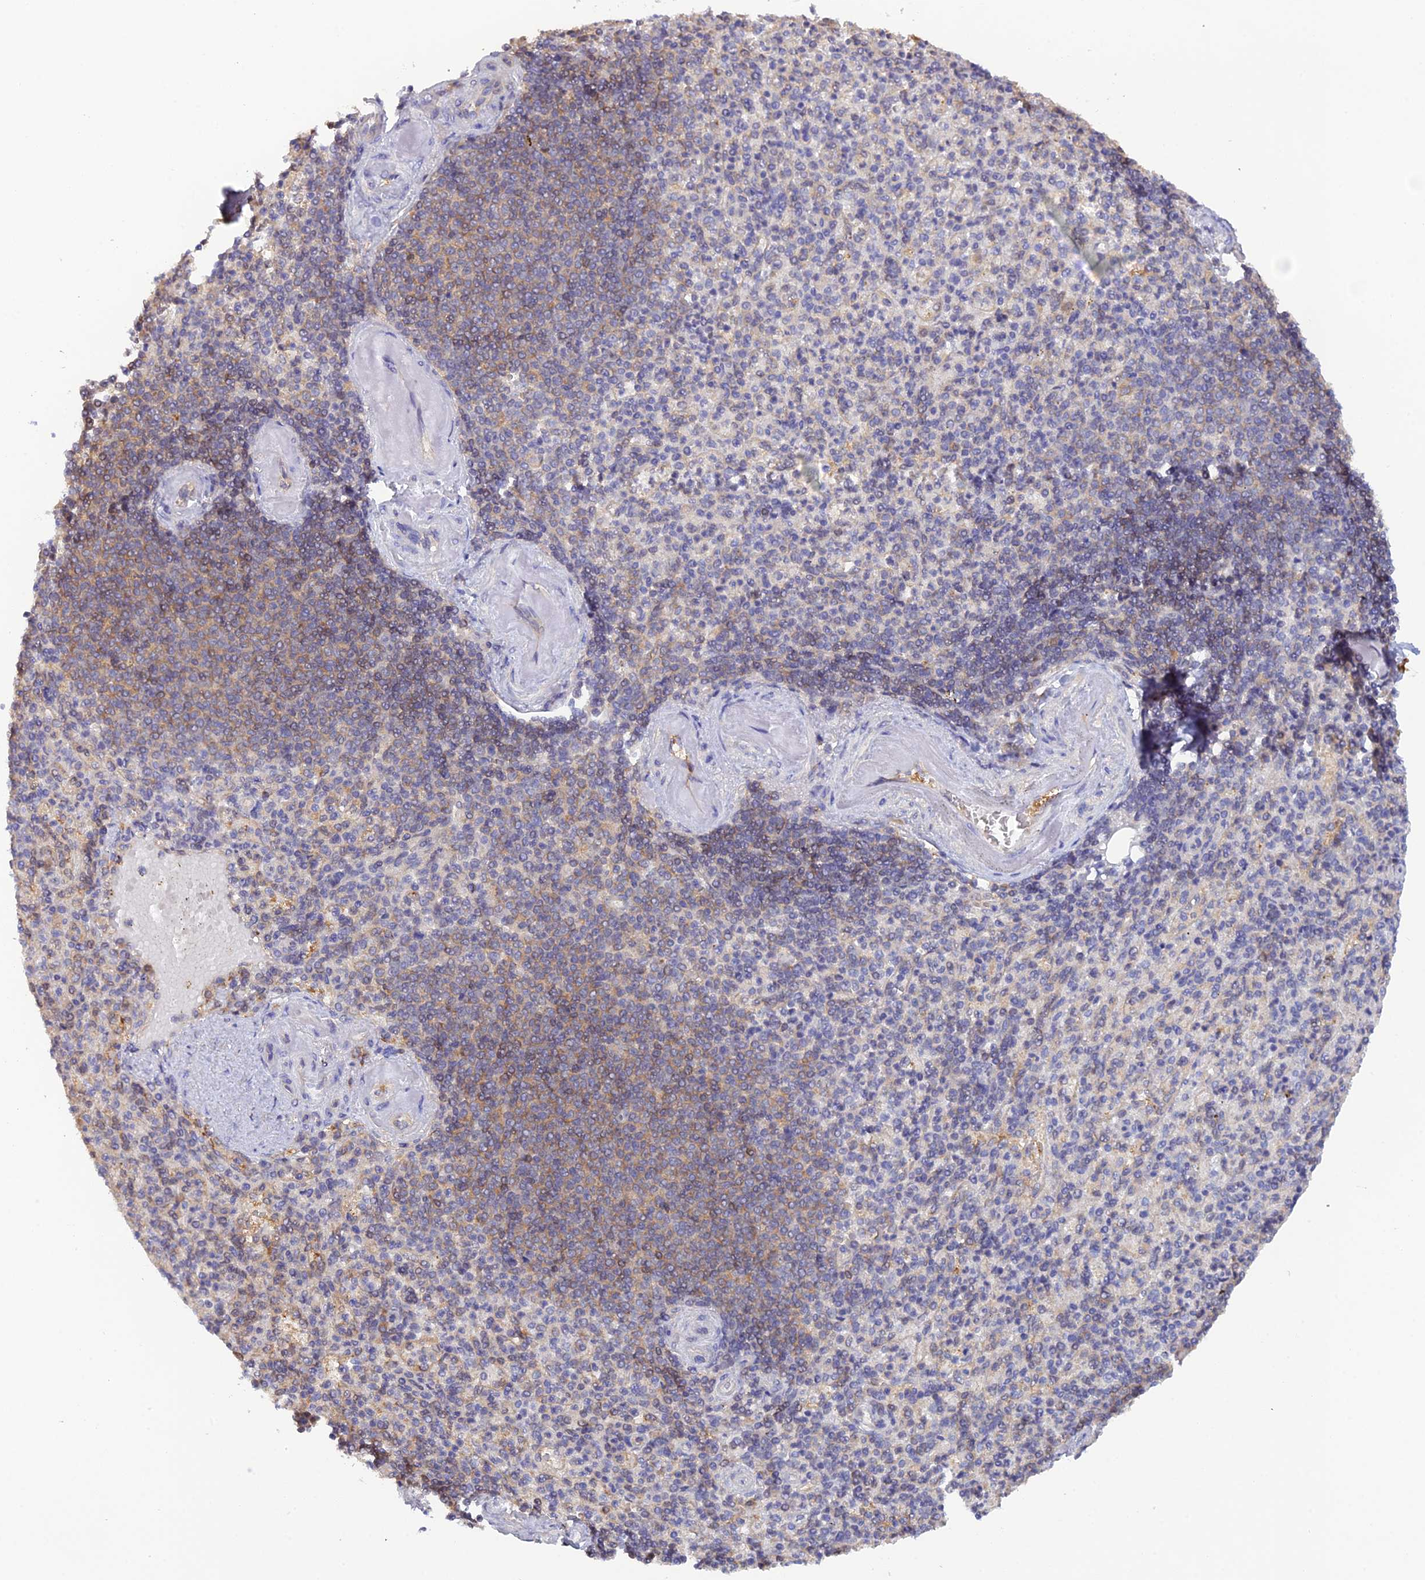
{"staining": {"intensity": "negative", "quantity": "none", "location": "none"}, "tissue": "spleen", "cell_type": "Cells in red pulp", "image_type": "normal", "snomed": [{"axis": "morphology", "description": "Normal tissue, NOS"}, {"axis": "topography", "description": "Spleen"}], "caption": "IHC of normal human spleen reveals no expression in cells in red pulp. (Brightfield microscopy of DAB (3,3'-diaminobenzidine) IHC at high magnification).", "gene": "HINT1", "patient": {"sex": "female", "age": 74}}